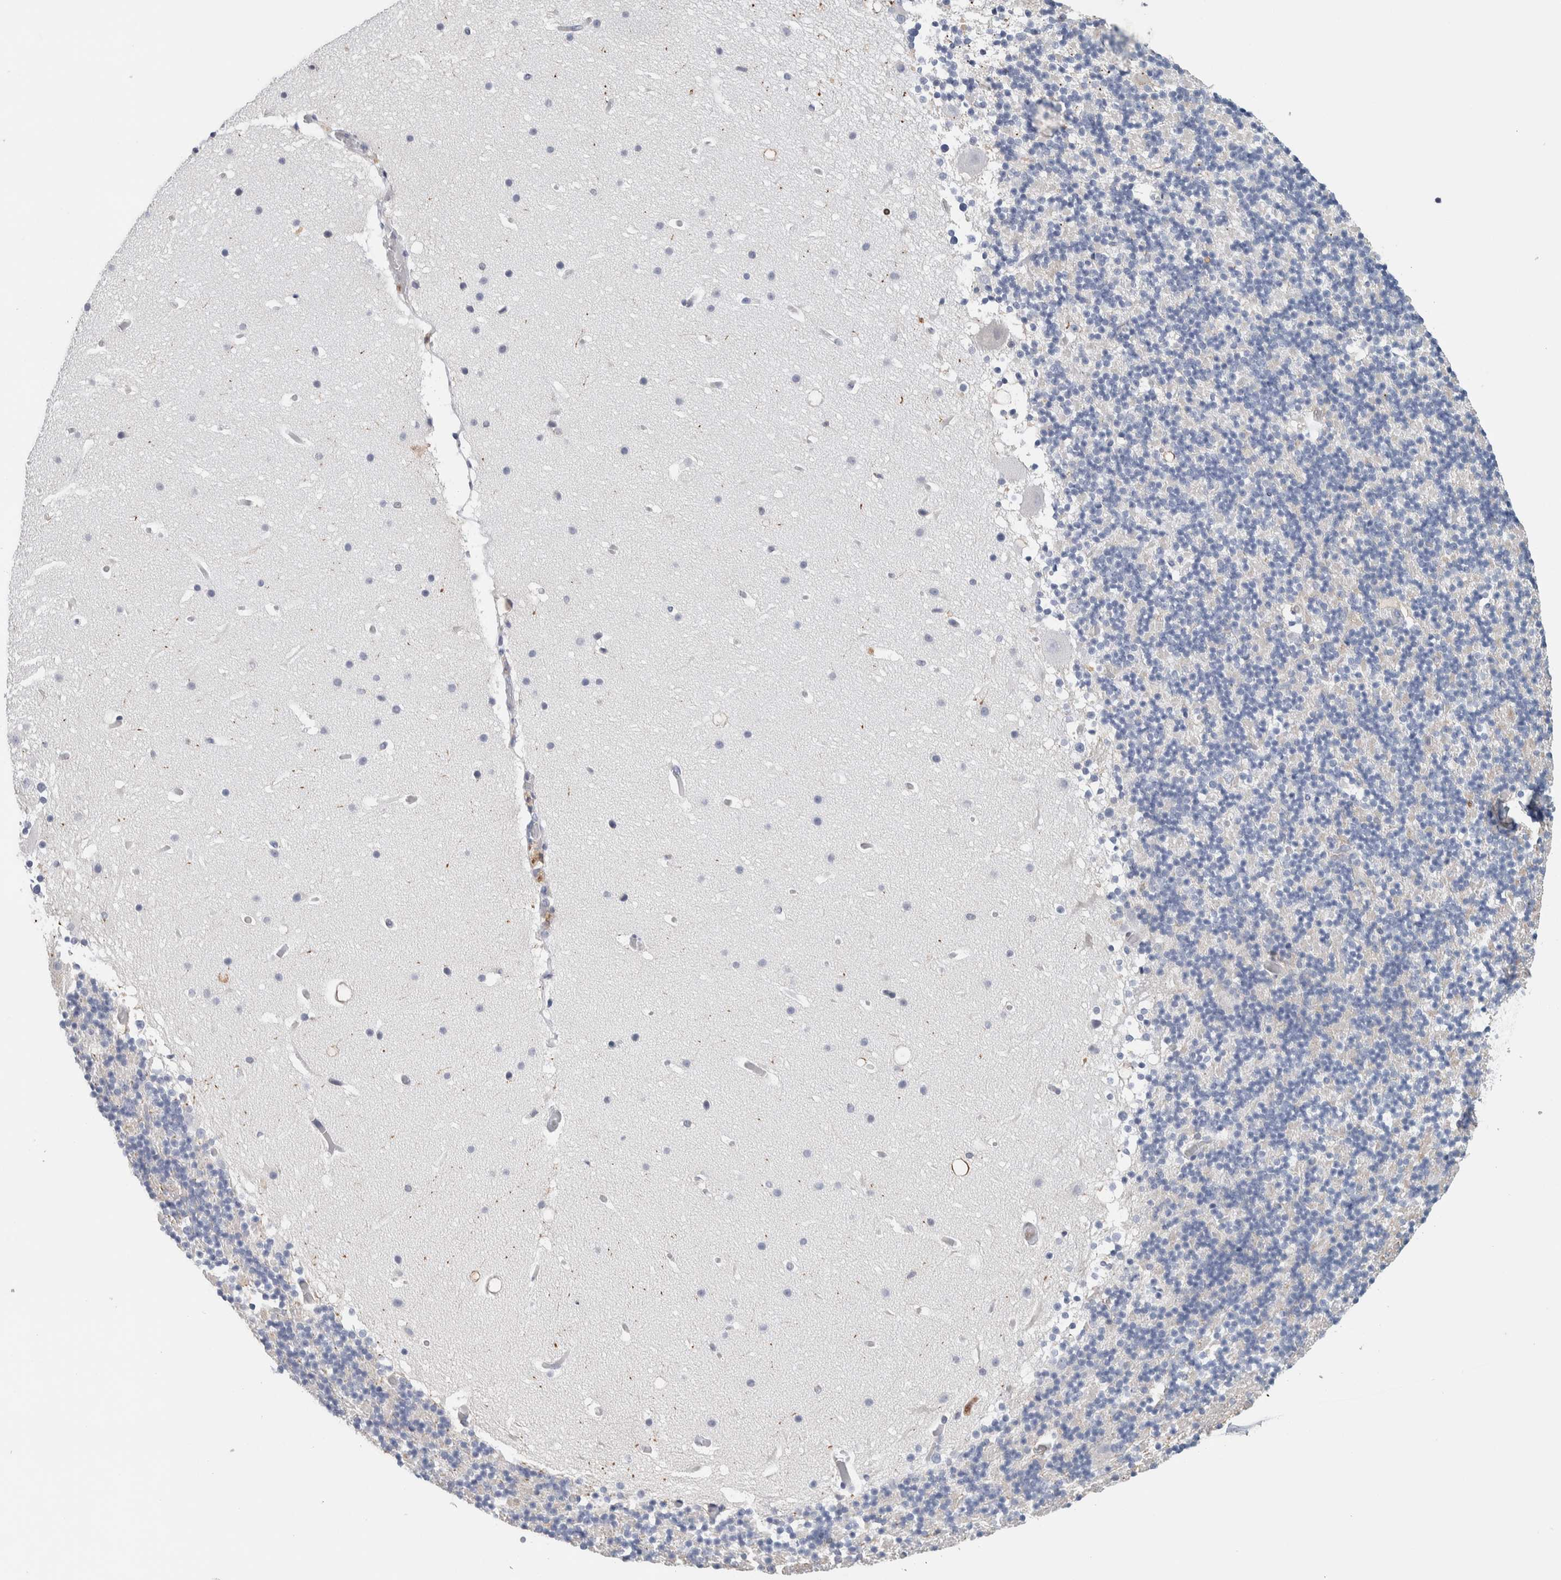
{"staining": {"intensity": "negative", "quantity": "none", "location": "none"}, "tissue": "cerebellum", "cell_type": "Cells in granular layer", "image_type": "normal", "snomed": [{"axis": "morphology", "description": "Normal tissue, NOS"}, {"axis": "topography", "description": "Cerebellum"}], "caption": "Protein analysis of benign cerebellum exhibits no significant expression in cells in granular layer. The staining is performed using DAB brown chromogen with nuclei counter-stained in using hematoxylin.", "gene": "NCF2", "patient": {"sex": "male", "age": 57}}